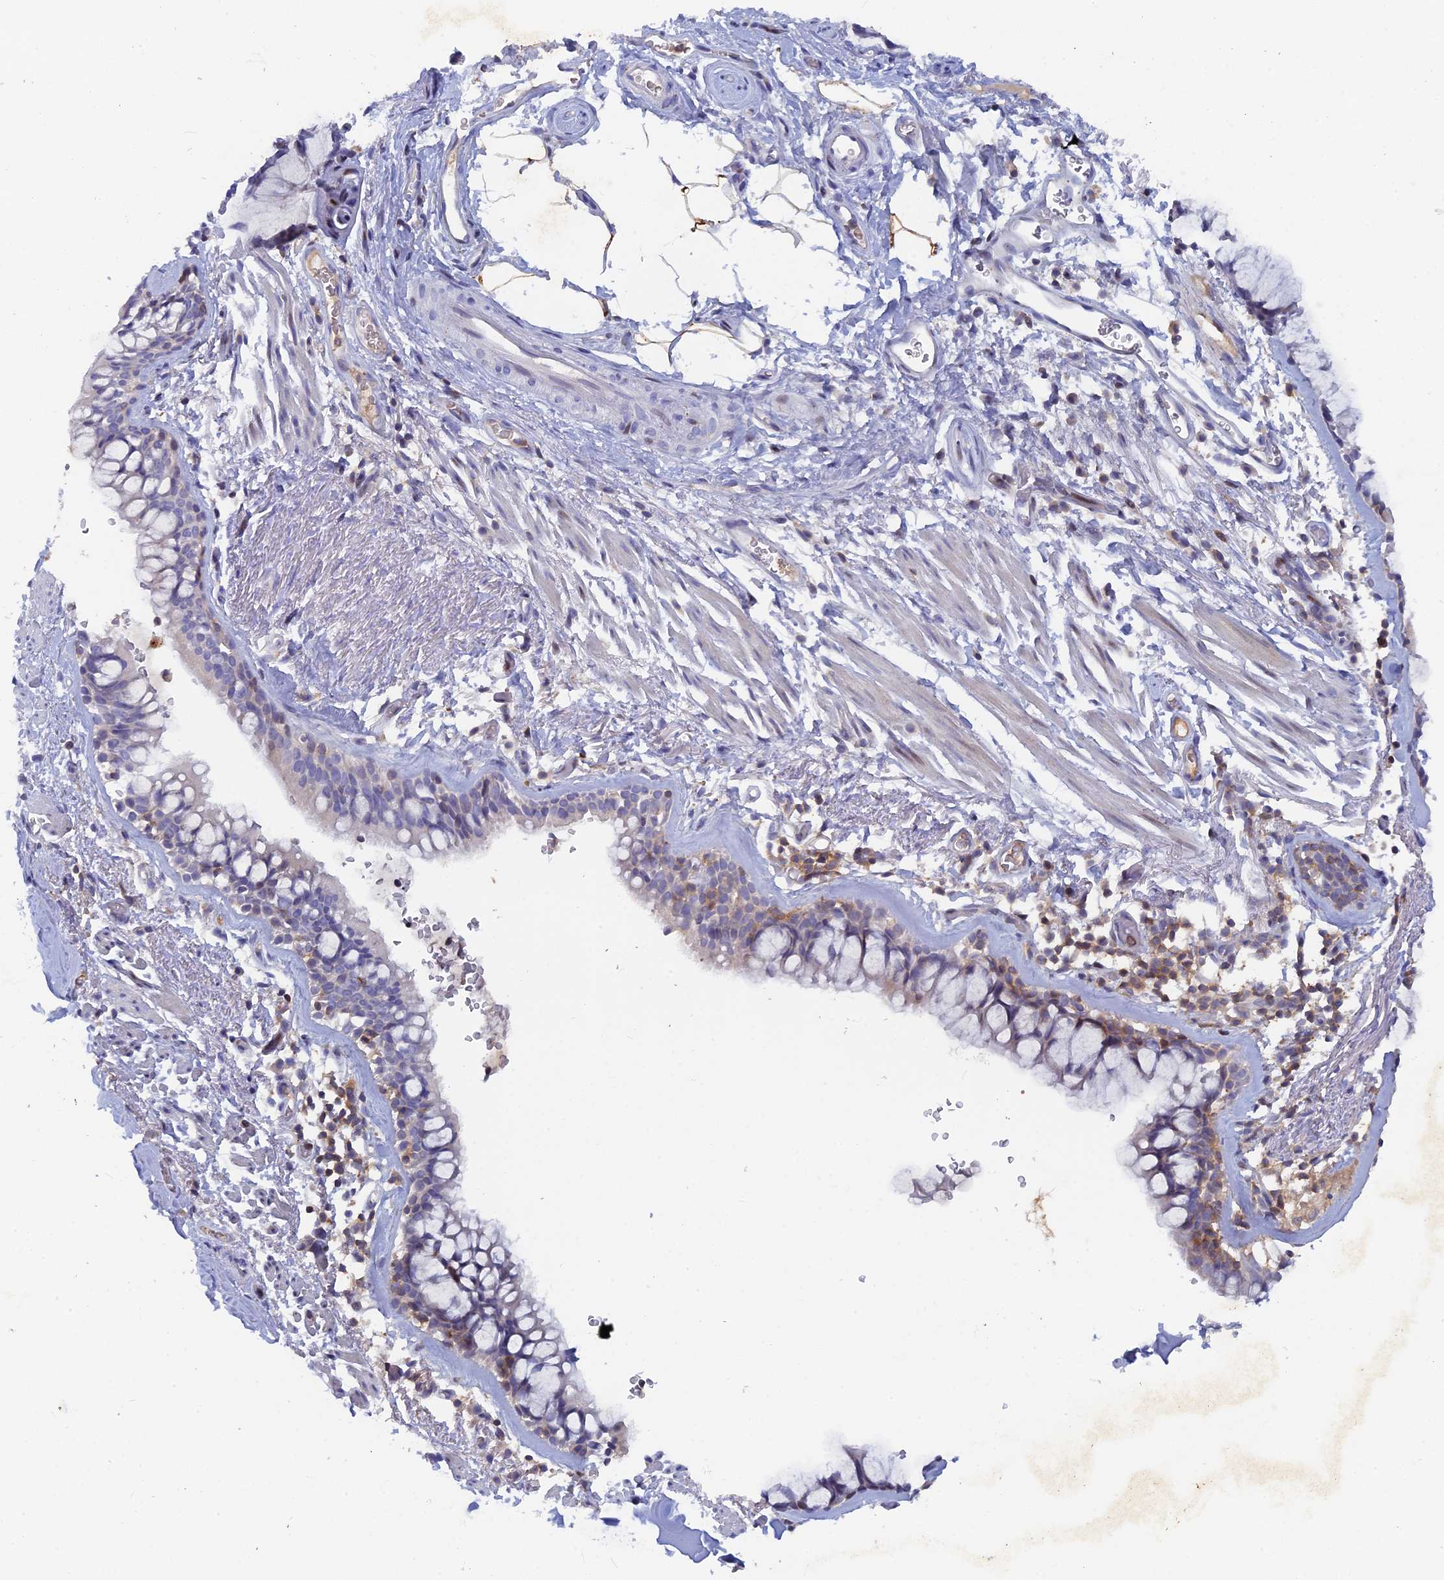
{"staining": {"intensity": "weak", "quantity": "<25%", "location": "cytoplasmic/membranous"}, "tissue": "bronchus", "cell_type": "Respiratory epithelial cells", "image_type": "normal", "snomed": [{"axis": "morphology", "description": "Normal tissue, NOS"}, {"axis": "topography", "description": "Bronchus"}], "caption": "This is an IHC photomicrograph of unremarkable human bronchus. There is no staining in respiratory epithelial cells.", "gene": "ACP7", "patient": {"sex": "male", "age": 65}}